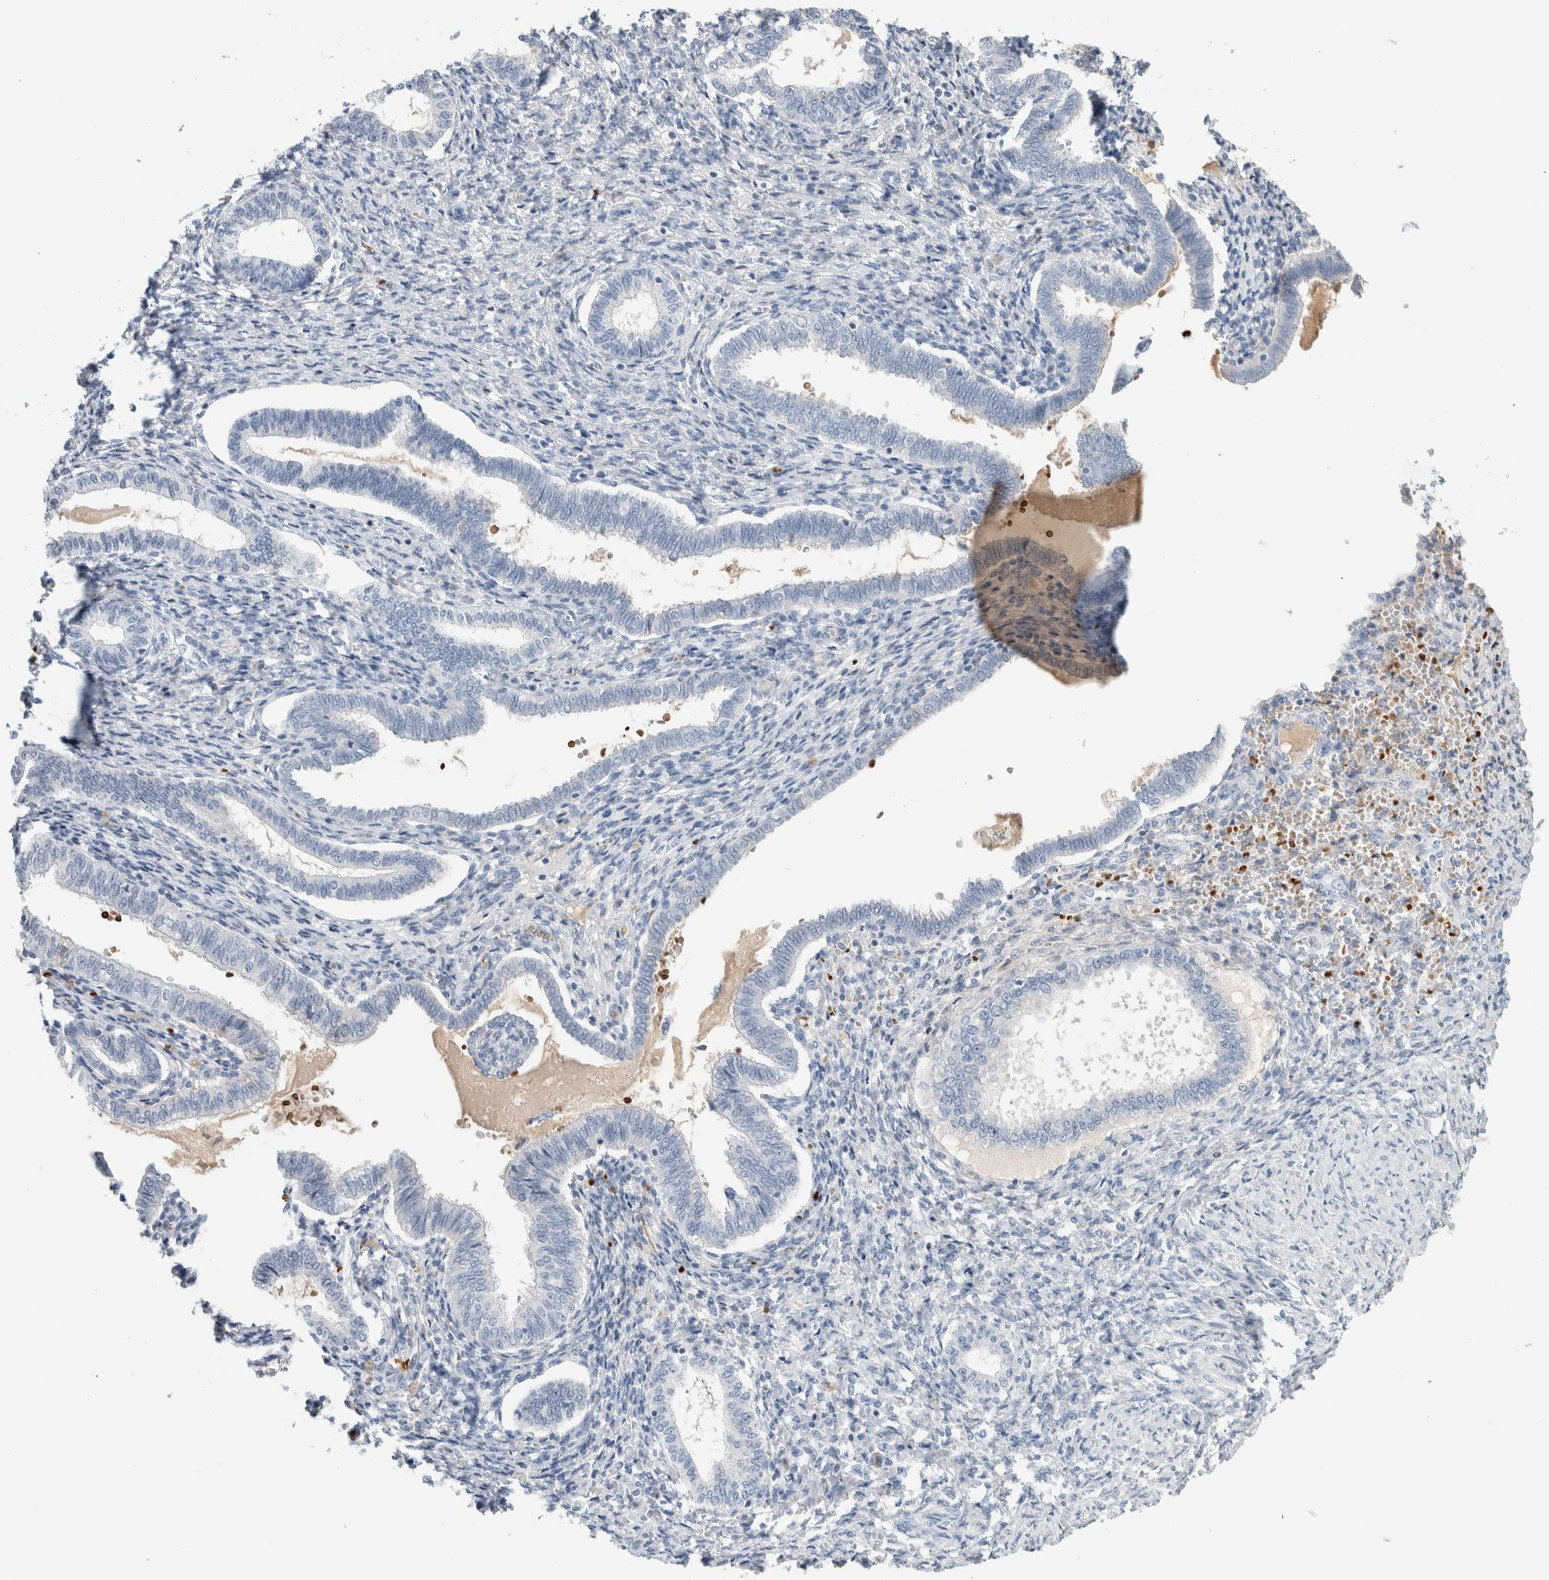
{"staining": {"intensity": "negative", "quantity": "none", "location": "none"}, "tissue": "endometrium", "cell_type": "Cells in endometrial stroma", "image_type": "normal", "snomed": [{"axis": "morphology", "description": "Normal tissue, NOS"}, {"axis": "topography", "description": "Endometrium"}], "caption": "High magnification brightfield microscopy of unremarkable endometrium stained with DAB (brown) and counterstained with hematoxylin (blue): cells in endometrial stroma show no significant positivity.", "gene": "CA1", "patient": {"sex": "female", "age": 77}}